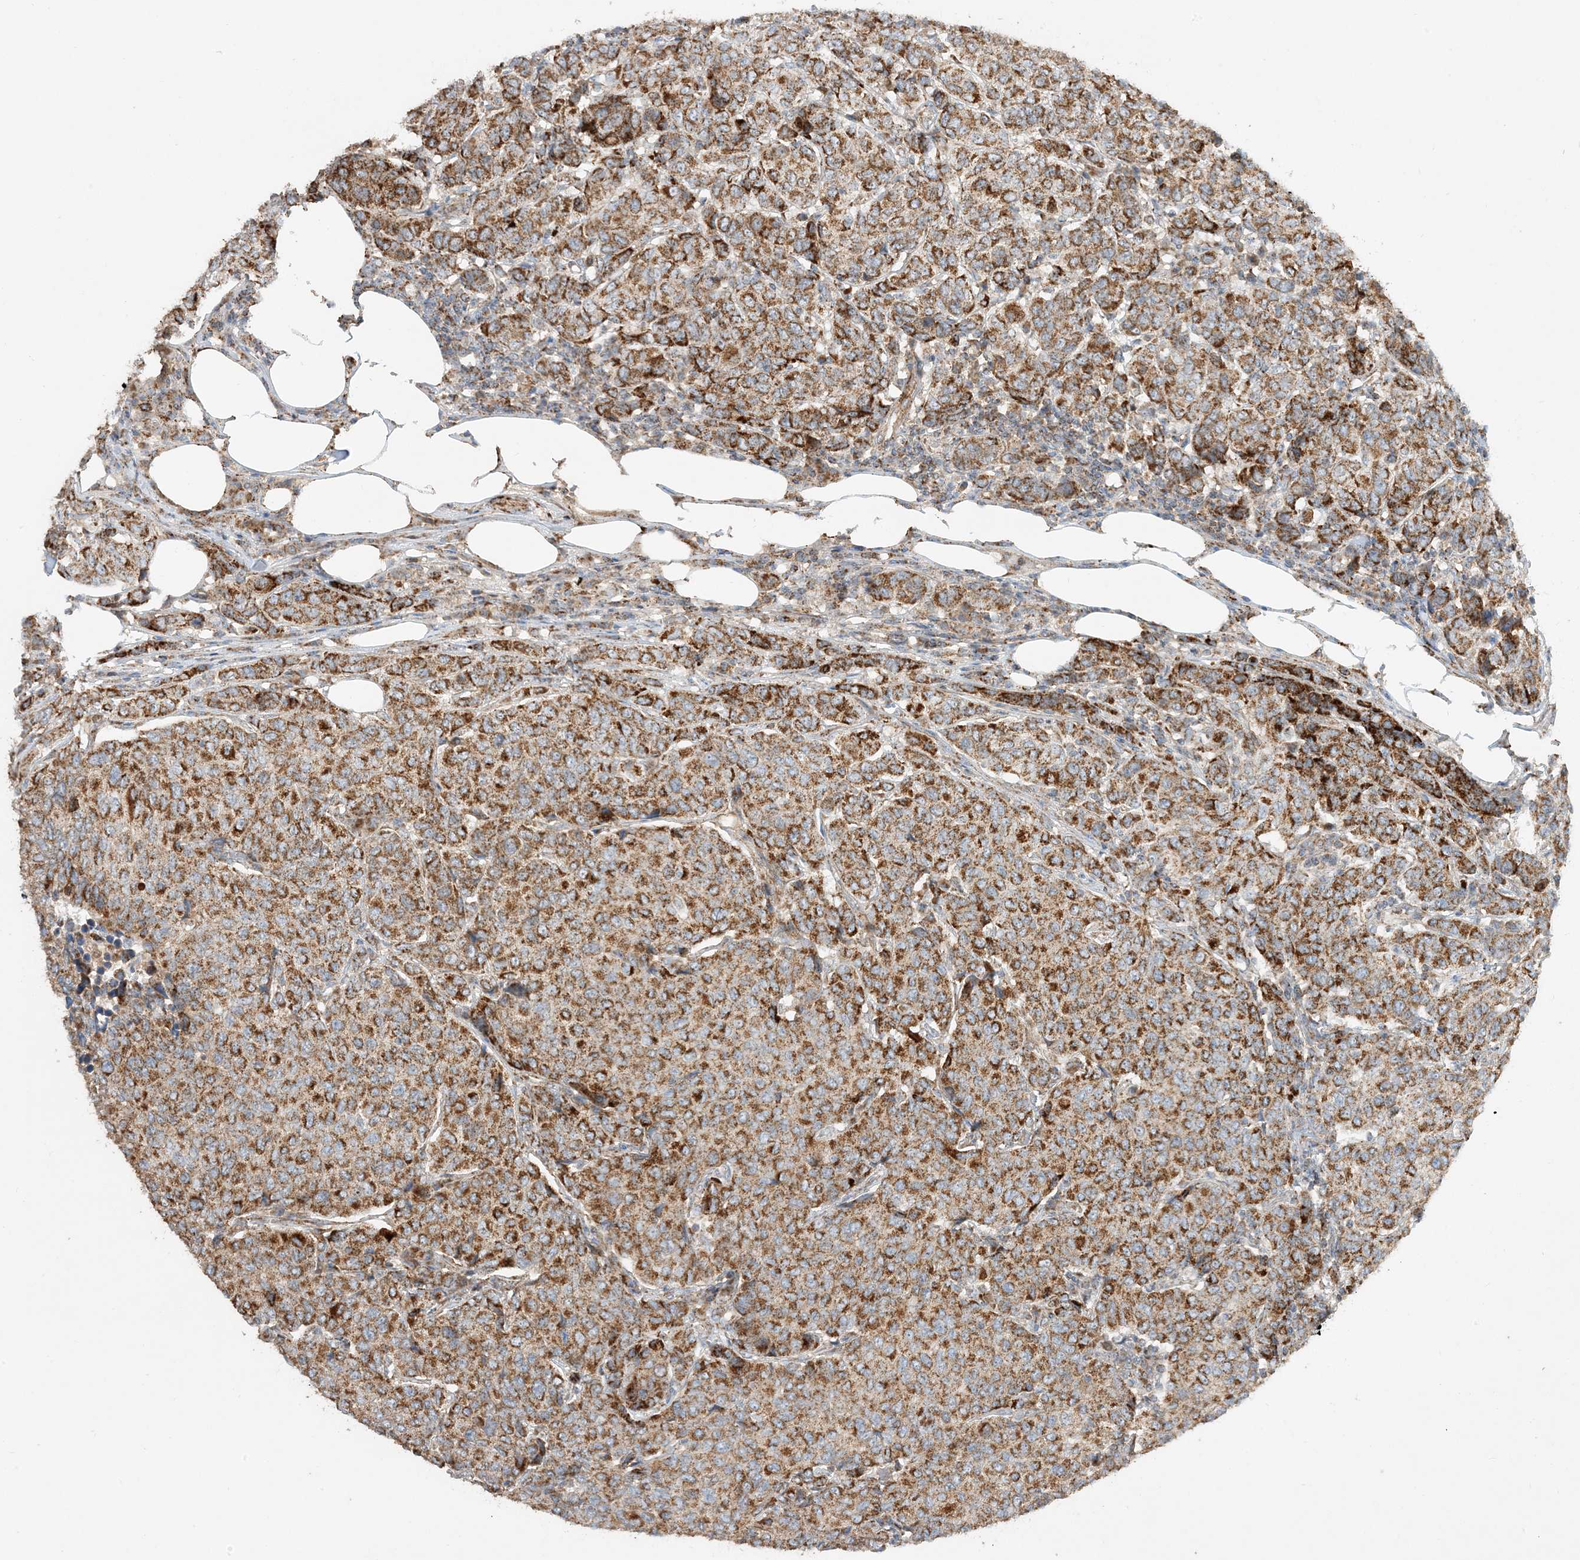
{"staining": {"intensity": "moderate", "quantity": ">75%", "location": "cytoplasmic/membranous"}, "tissue": "breast cancer", "cell_type": "Tumor cells", "image_type": "cancer", "snomed": [{"axis": "morphology", "description": "Duct carcinoma"}, {"axis": "topography", "description": "Breast"}], "caption": "A histopathology image of breast cancer stained for a protein demonstrates moderate cytoplasmic/membranous brown staining in tumor cells.", "gene": "NDUFAF3", "patient": {"sex": "female", "age": 55}}